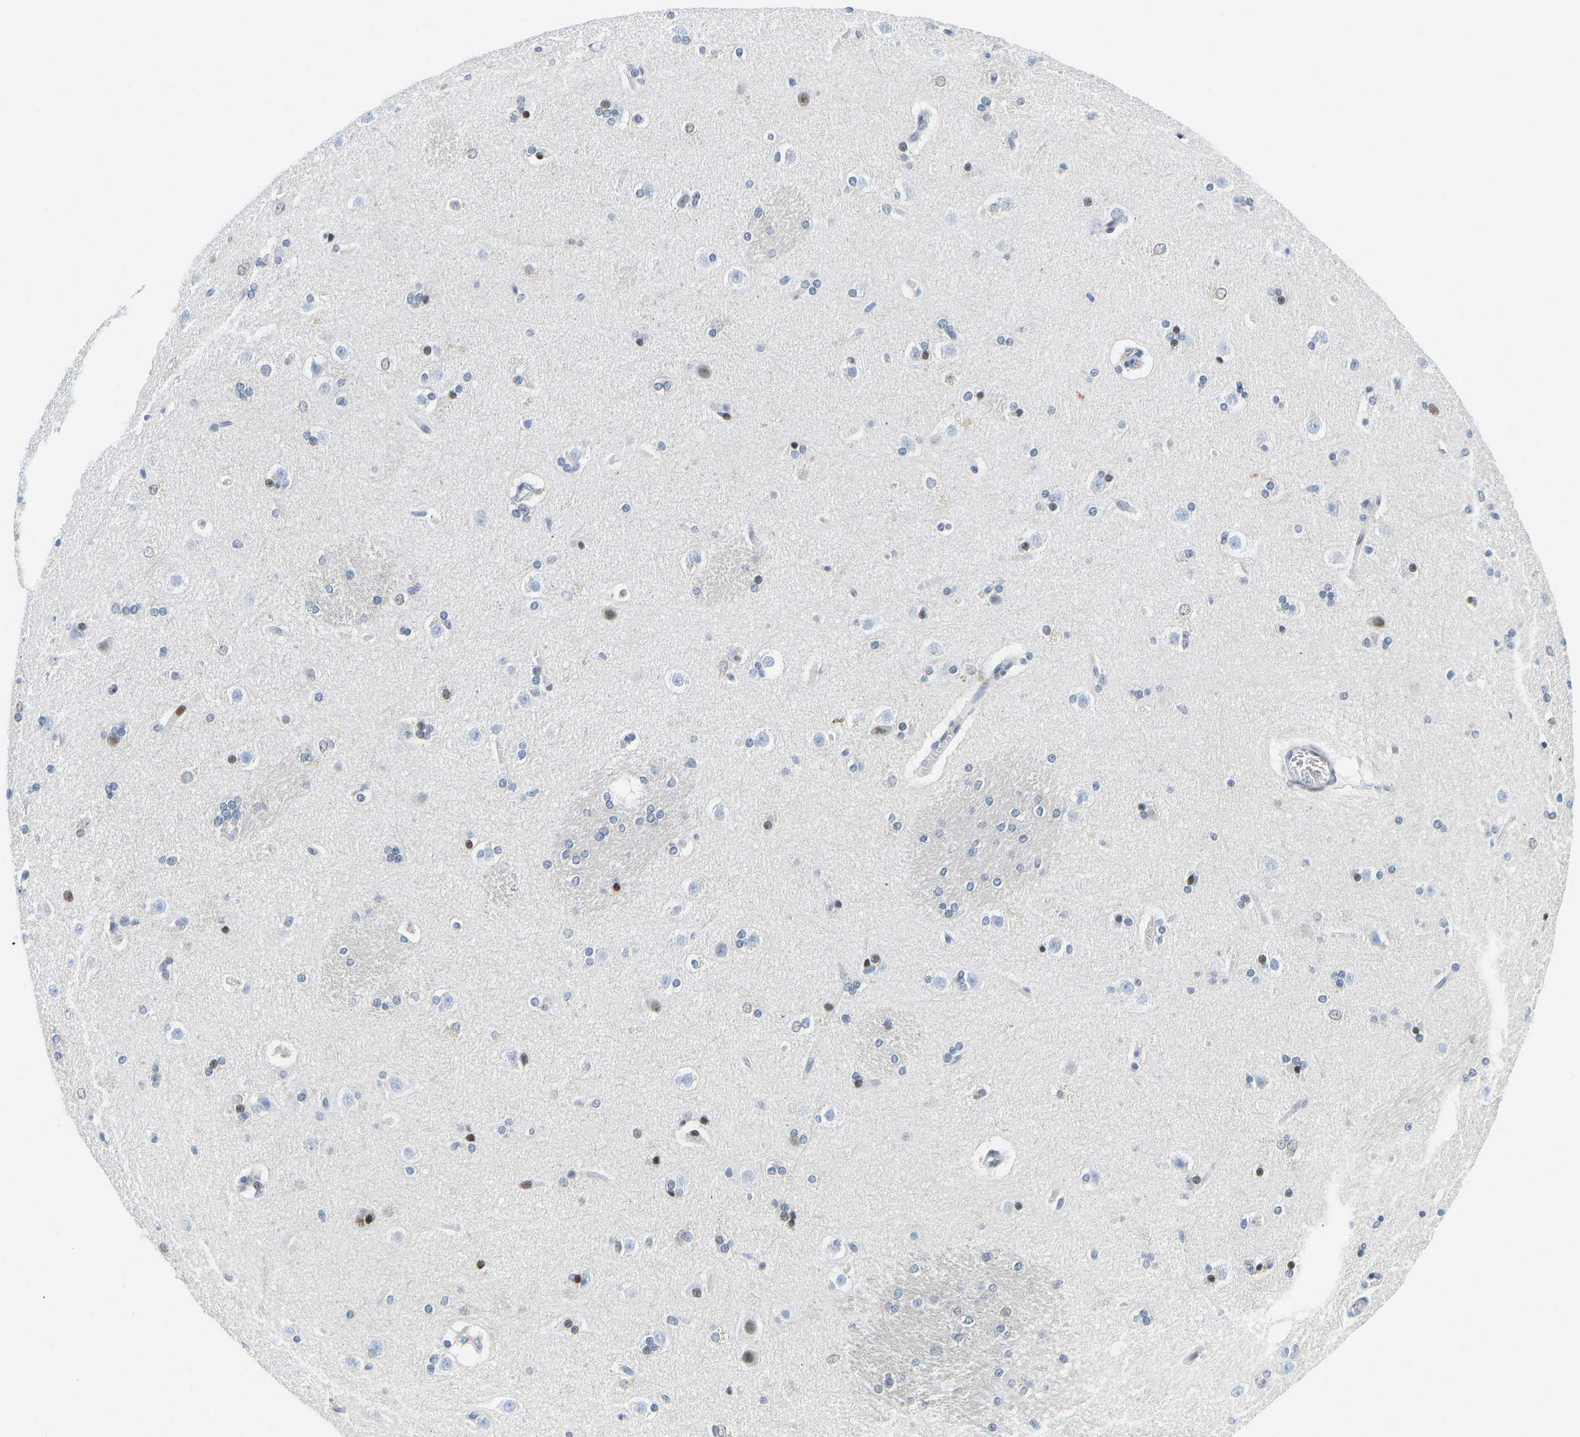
{"staining": {"intensity": "moderate", "quantity": "<25%", "location": "nuclear"}, "tissue": "caudate", "cell_type": "Glial cells", "image_type": "normal", "snomed": [{"axis": "morphology", "description": "Normal tissue, NOS"}, {"axis": "topography", "description": "Lateral ventricle wall"}], "caption": "Immunohistochemistry (IHC) staining of normal caudate, which reveals low levels of moderate nuclear positivity in approximately <25% of glial cells indicating moderate nuclear protein positivity. The staining was performed using DAB (3,3'-diaminobenzidine) (brown) for protein detection and nuclei were counterstained in hematoxylin (blue).", "gene": "HDAC5", "patient": {"sex": "female", "age": 19}}